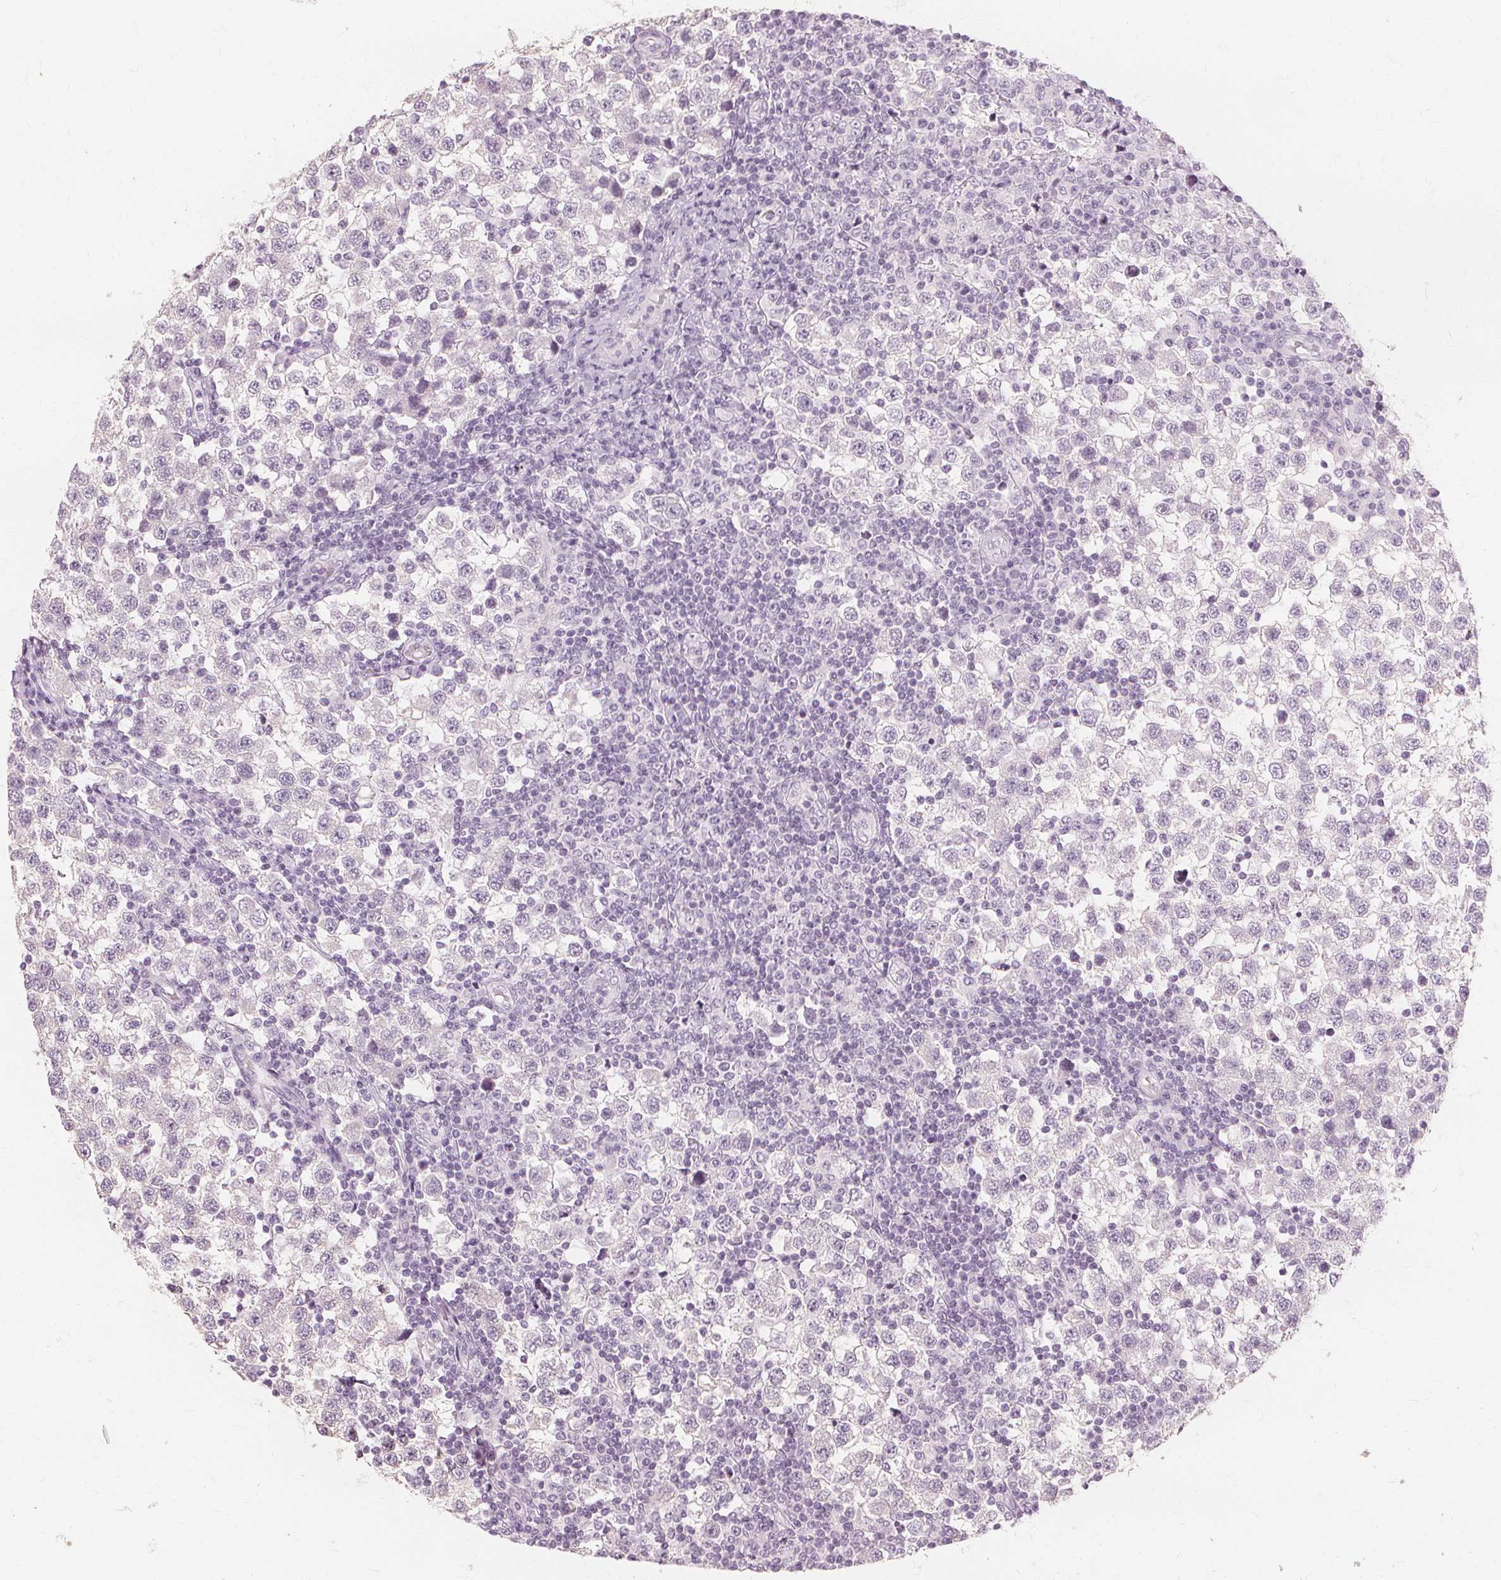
{"staining": {"intensity": "negative", "quantity": "none", "location": "none"}, "tissue": "testis cancer", "cell_type": "Tumor cells", "image_type": "cancer", "snomed": [{"axis": "morphology", "description": "Seminoma, NOS"}, {"axis": "topography", "description": "Testis"}], "caption": "Immunohistochemical staining of testis cancer demonstrates no significant staining in tumor cells.", "gene": "MUC12", "patient": {"sex": "male", "age": 34}}